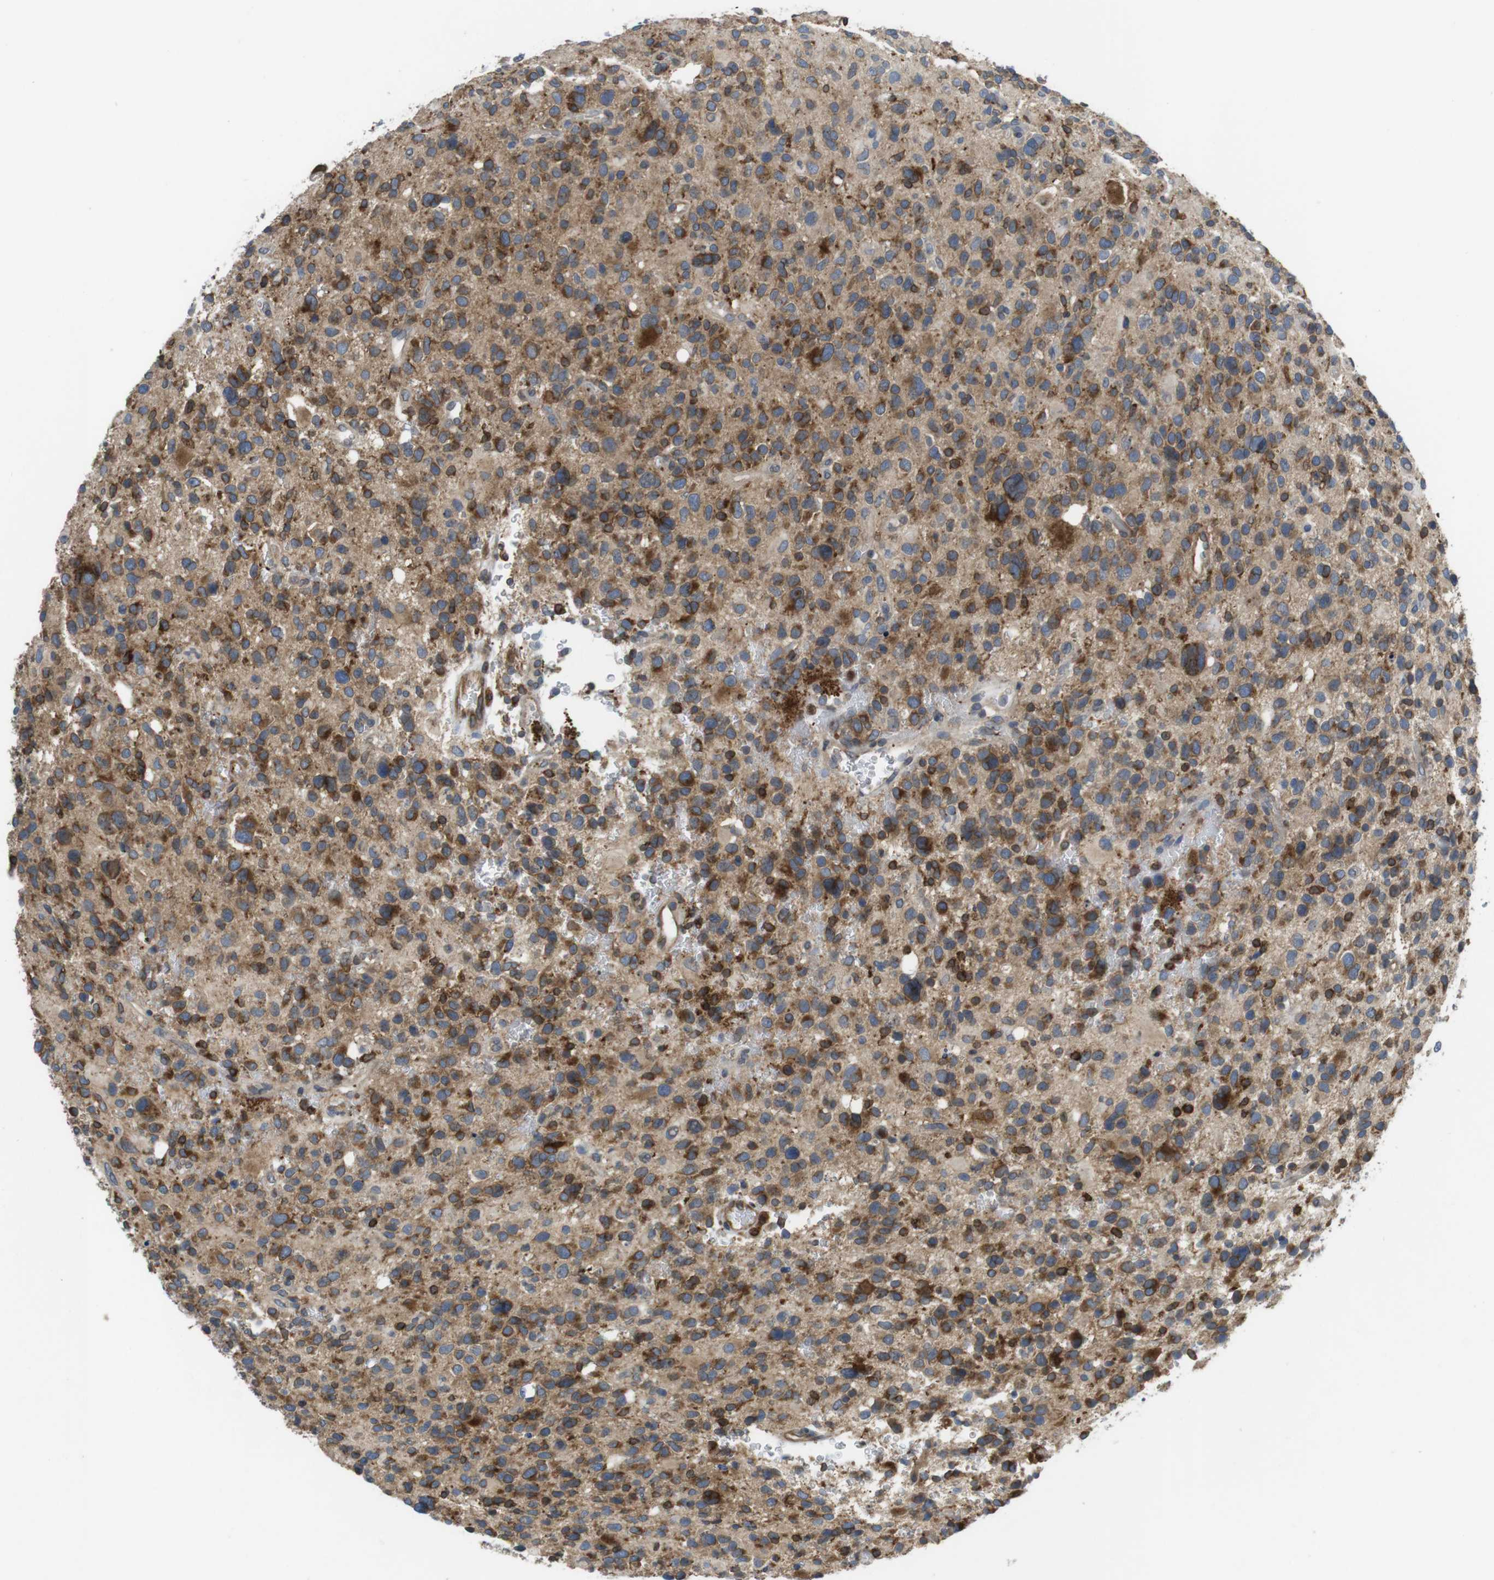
{"staining": {"intensity": "moderate", "quantity": ">75%", "location": "cytoplasmic/membranous"}, "tissue": "glioma", "cell_type": "Tumor cells", "image_type": "cancer", "snomed": [{"axis": "morphology", "description": "Glioma, malignant, High grade"}, {"axis": "topography", "description": "Brain"}], "caption": "This photomicrograph demonstrates malignant glioma (high-grade) stained with immunohistochemistry (IHC) to label a protein in brown. The cytoplasmic/membranous of tumor cells show moderate positivity for the protein. Nuclei are counter-stained blue.", "gene": "ARL6IP5", "patient": {"sex": "male", "age": 48}}